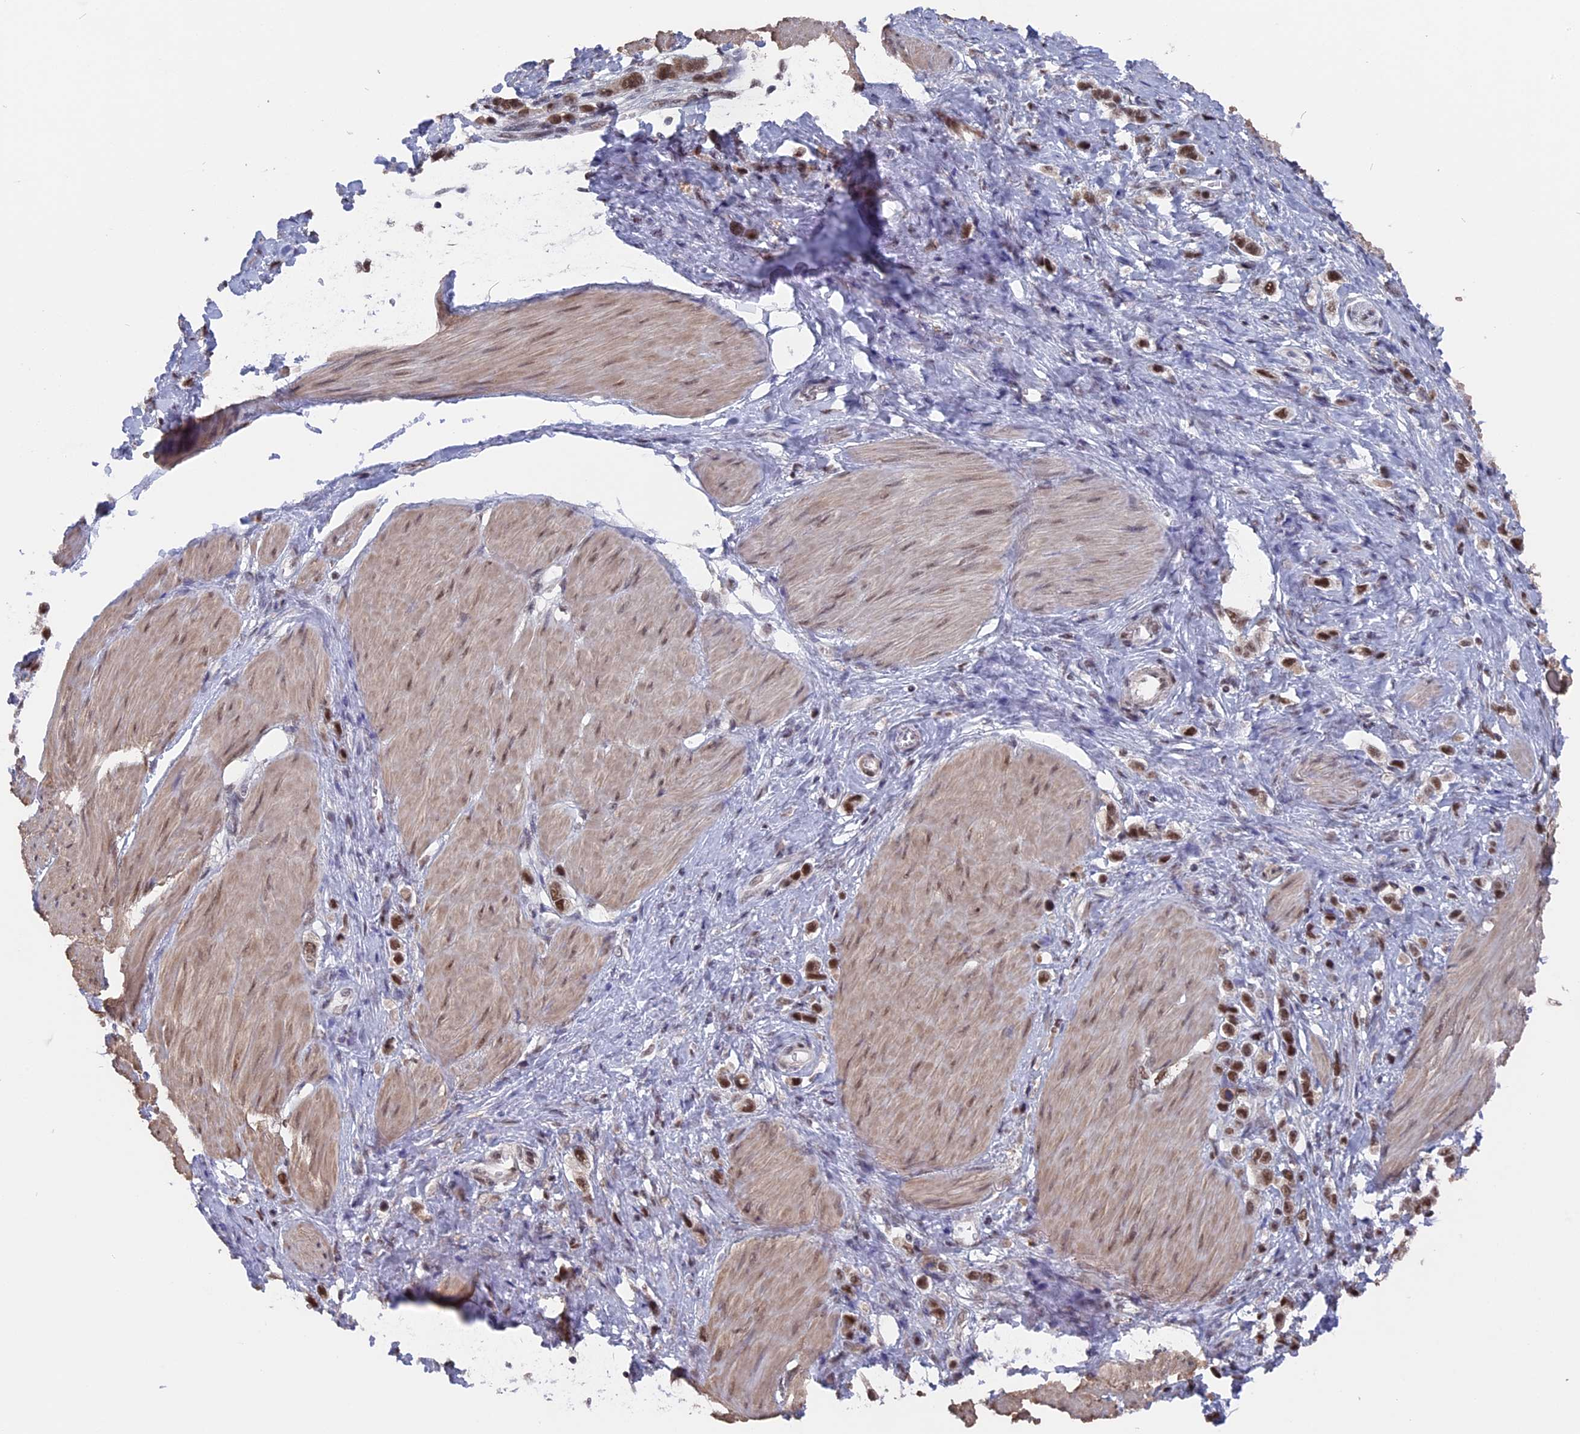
{"staining": {"intensity": "moderate", "quantity": ">75%", "location": "nuclear"}, "tissue": "stomach cancer", "cell_type": "Tumor cells", "image_type": "cancer", "snomed": [{"axis": "morphology", "description": "Normal tissue, NOS"}, {"axis": "morphology", "description": "Adenocarcinoma, NOS"}, {"axis": "topography", "description": "Stomach, upper"}, {"axis": "topography", "description": "Stomach"}], "caption": "A high-resolution histopathology image shows immunohistochemistry staining of stomach cancer (adenocarcinoma), which exhibits moderate nuclear staining in about >75% of tumor cells.", "gene": "SF3A2", "patient": {"sex": "female", "age": 65}}